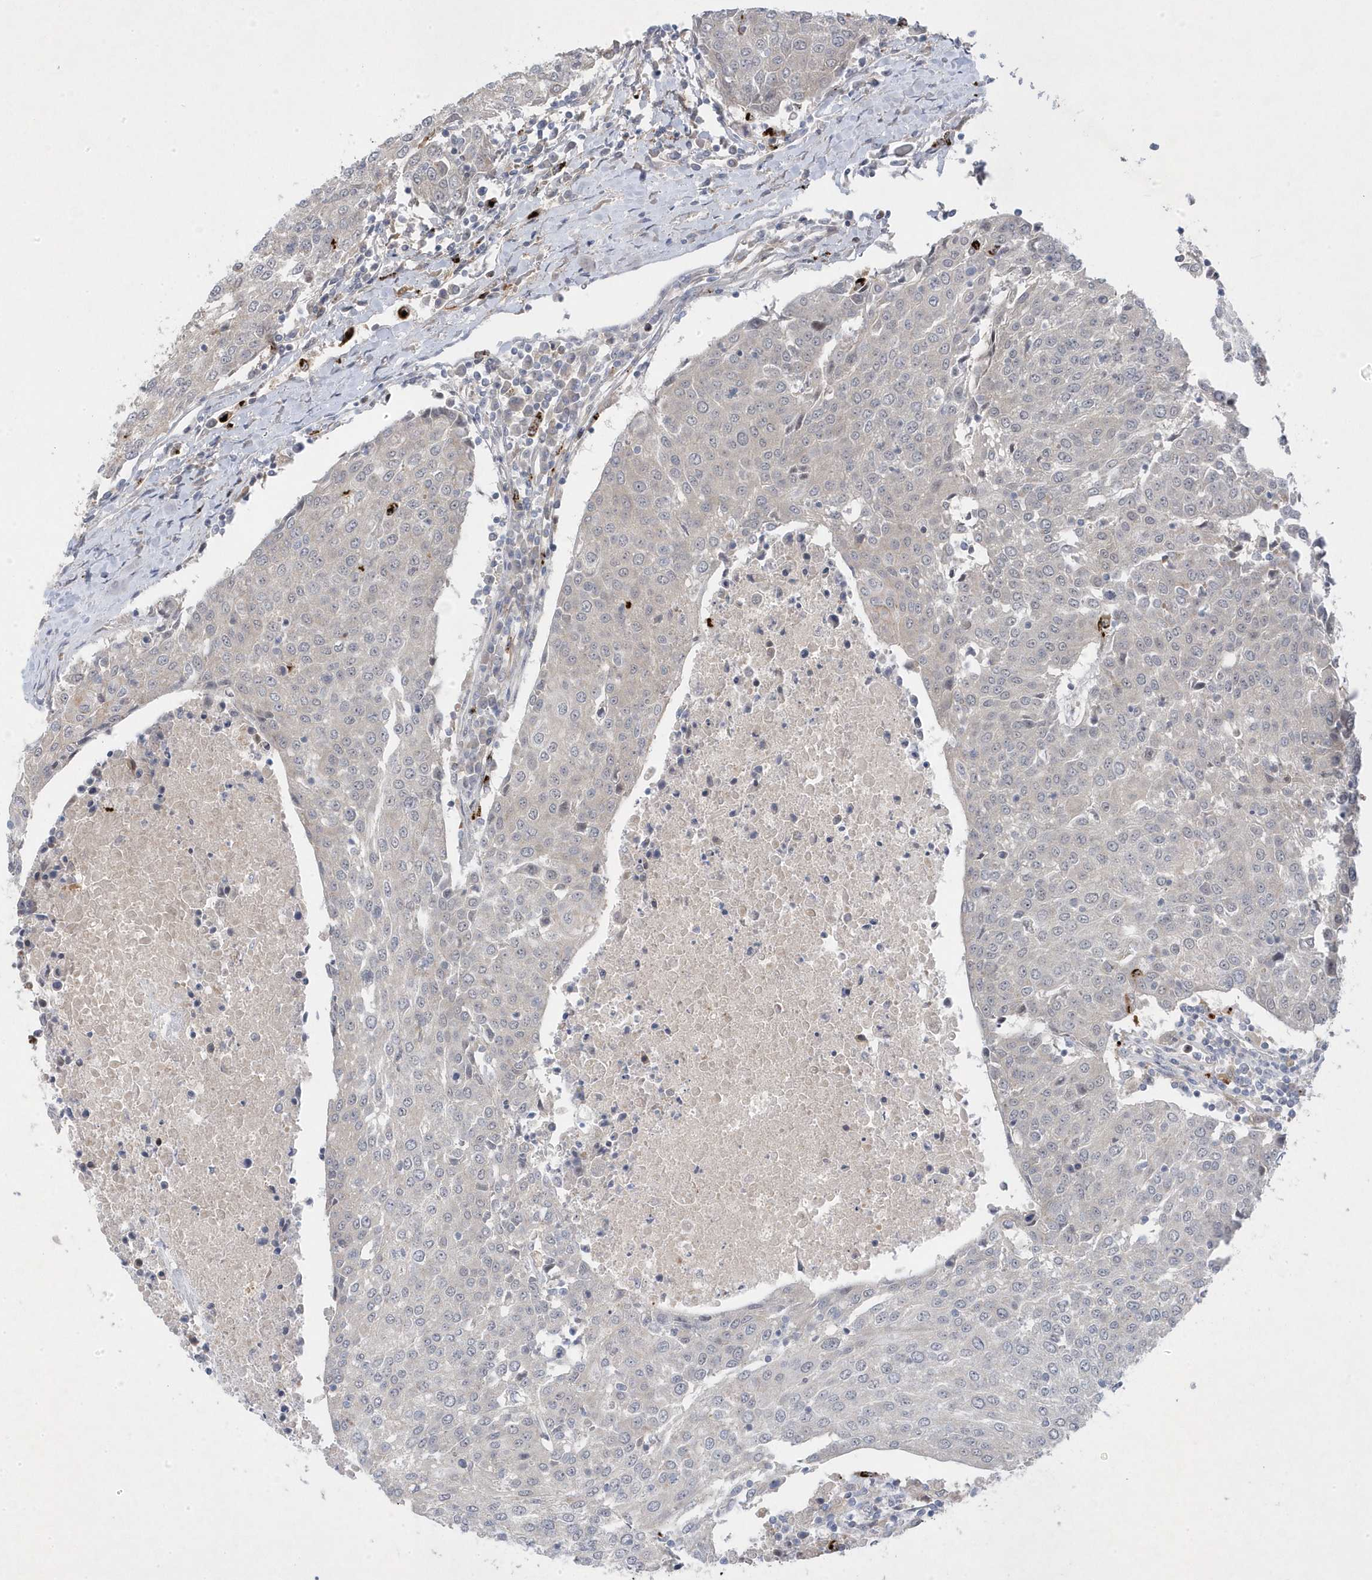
{"staining": {"intensity": "negative", "quantity": "none", "location": "none"}, "tissue": "urothelial cancer", "cell_type": "Tumor cells", "image_type": "cancer", "snomed": [{"axis": "morphology", "description": "Urothelial carcinoma, High grade"}, {"axis": "topography", "description": "Urinary bladder"}], "caption": "Tumor cells show no significant protein expression in high-grade urothelial carcinoma.", "gene": "ANAPC1", "patient": {"sex": "female", "age": 85}}